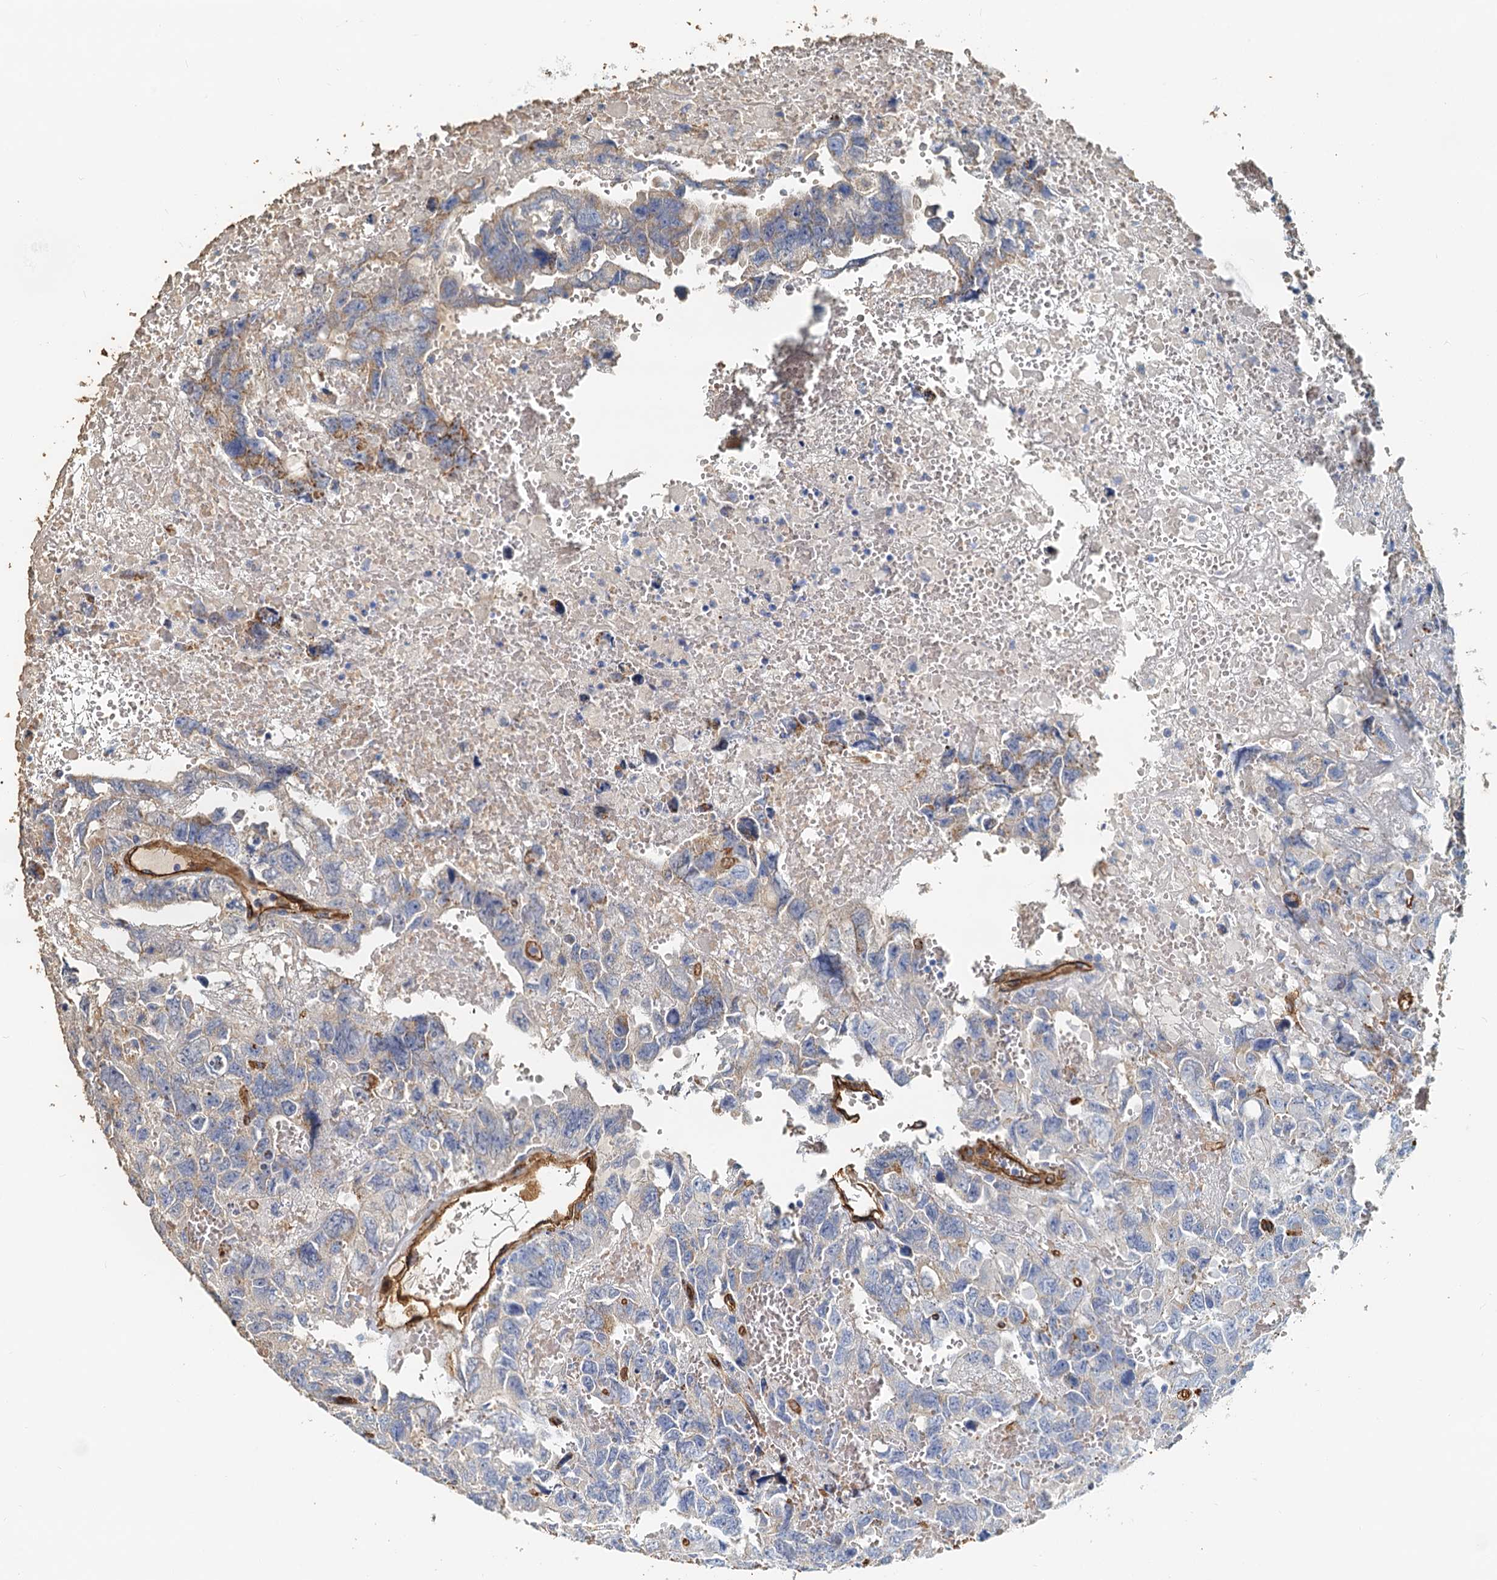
{"staining": {"intensity": "weak", "quantity": "25%-75%", "location": "cytoplasmic/membranous"}, "tissue": "testis cancer", "cell_type": "Tumor cells", "image_type": "cancer", "snomed": [{"axis": "morphology", "description": "Carcinoma, Embryonal, NOS"}, {"axis": "topography", "description": "Testis"}], "caption": "Testis cancer stained with DAB (3,3'-diaminobenzidine) IHC exhibits low levels of weak cytoplasmic/membranous staining in approximately 25%-75% of tumor cells.", "gene": "DGKG", "patient": {"sex": "male", "age": 45}}